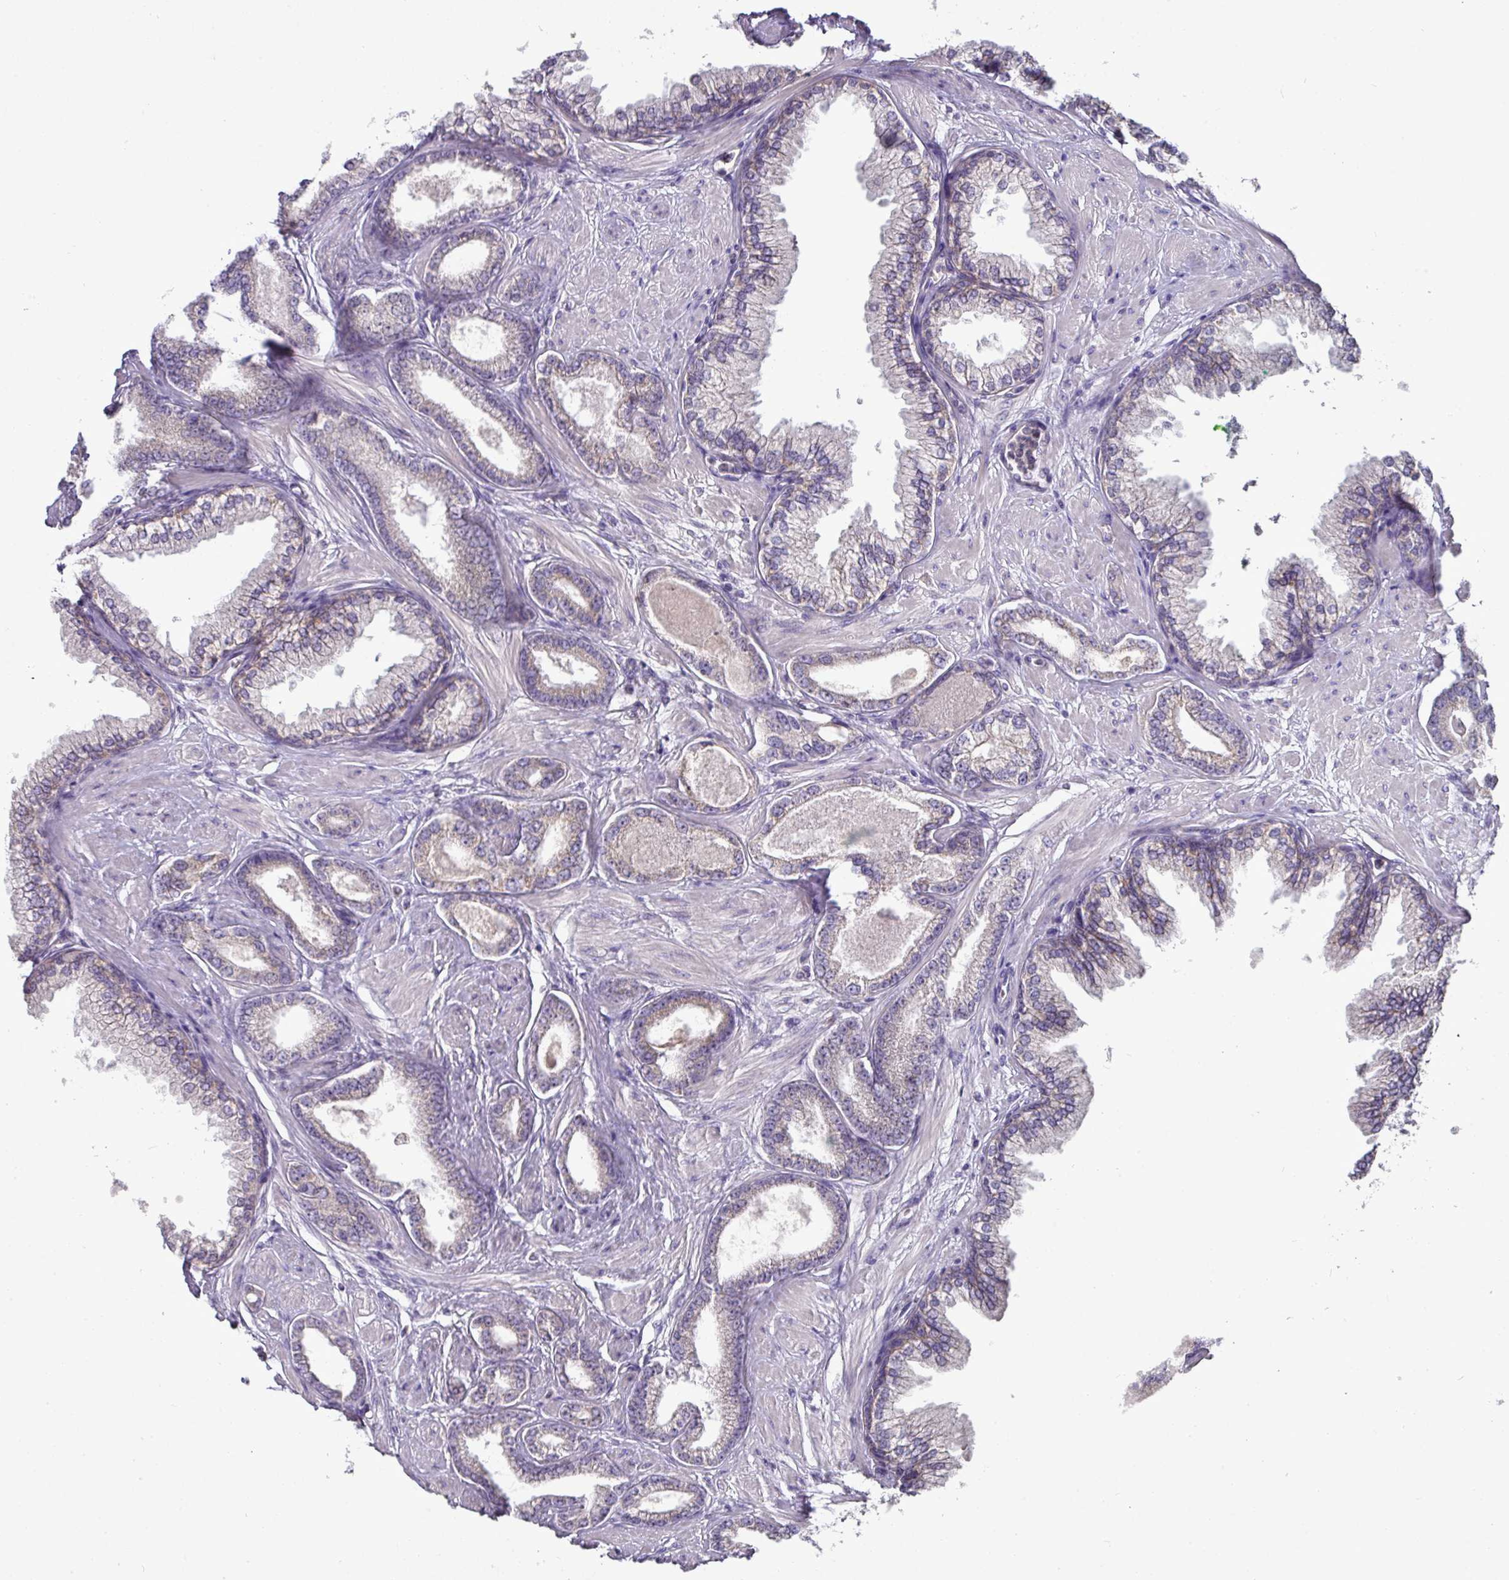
{"staining": {"intensity": "weak", "quantity": "<25%", "location": "cytoplasmic/membranous"}, "tissue": "prostate cancer", "cell_type": "Tumor cells", "image_type": "cancer", "snomed": [{"axis": "morphology", "description": "Adenocarcinoma, Low grade"}, {"axis": "topography", "description": "Prostate"}], "caption": "Immunohistochemistry (IHC) of human low-grade adenocarcinoma (prostate) shows no positivity in tumor cells.", "gene": "TRAPPC1", "patient": {"sex": "male", "age": 60}}